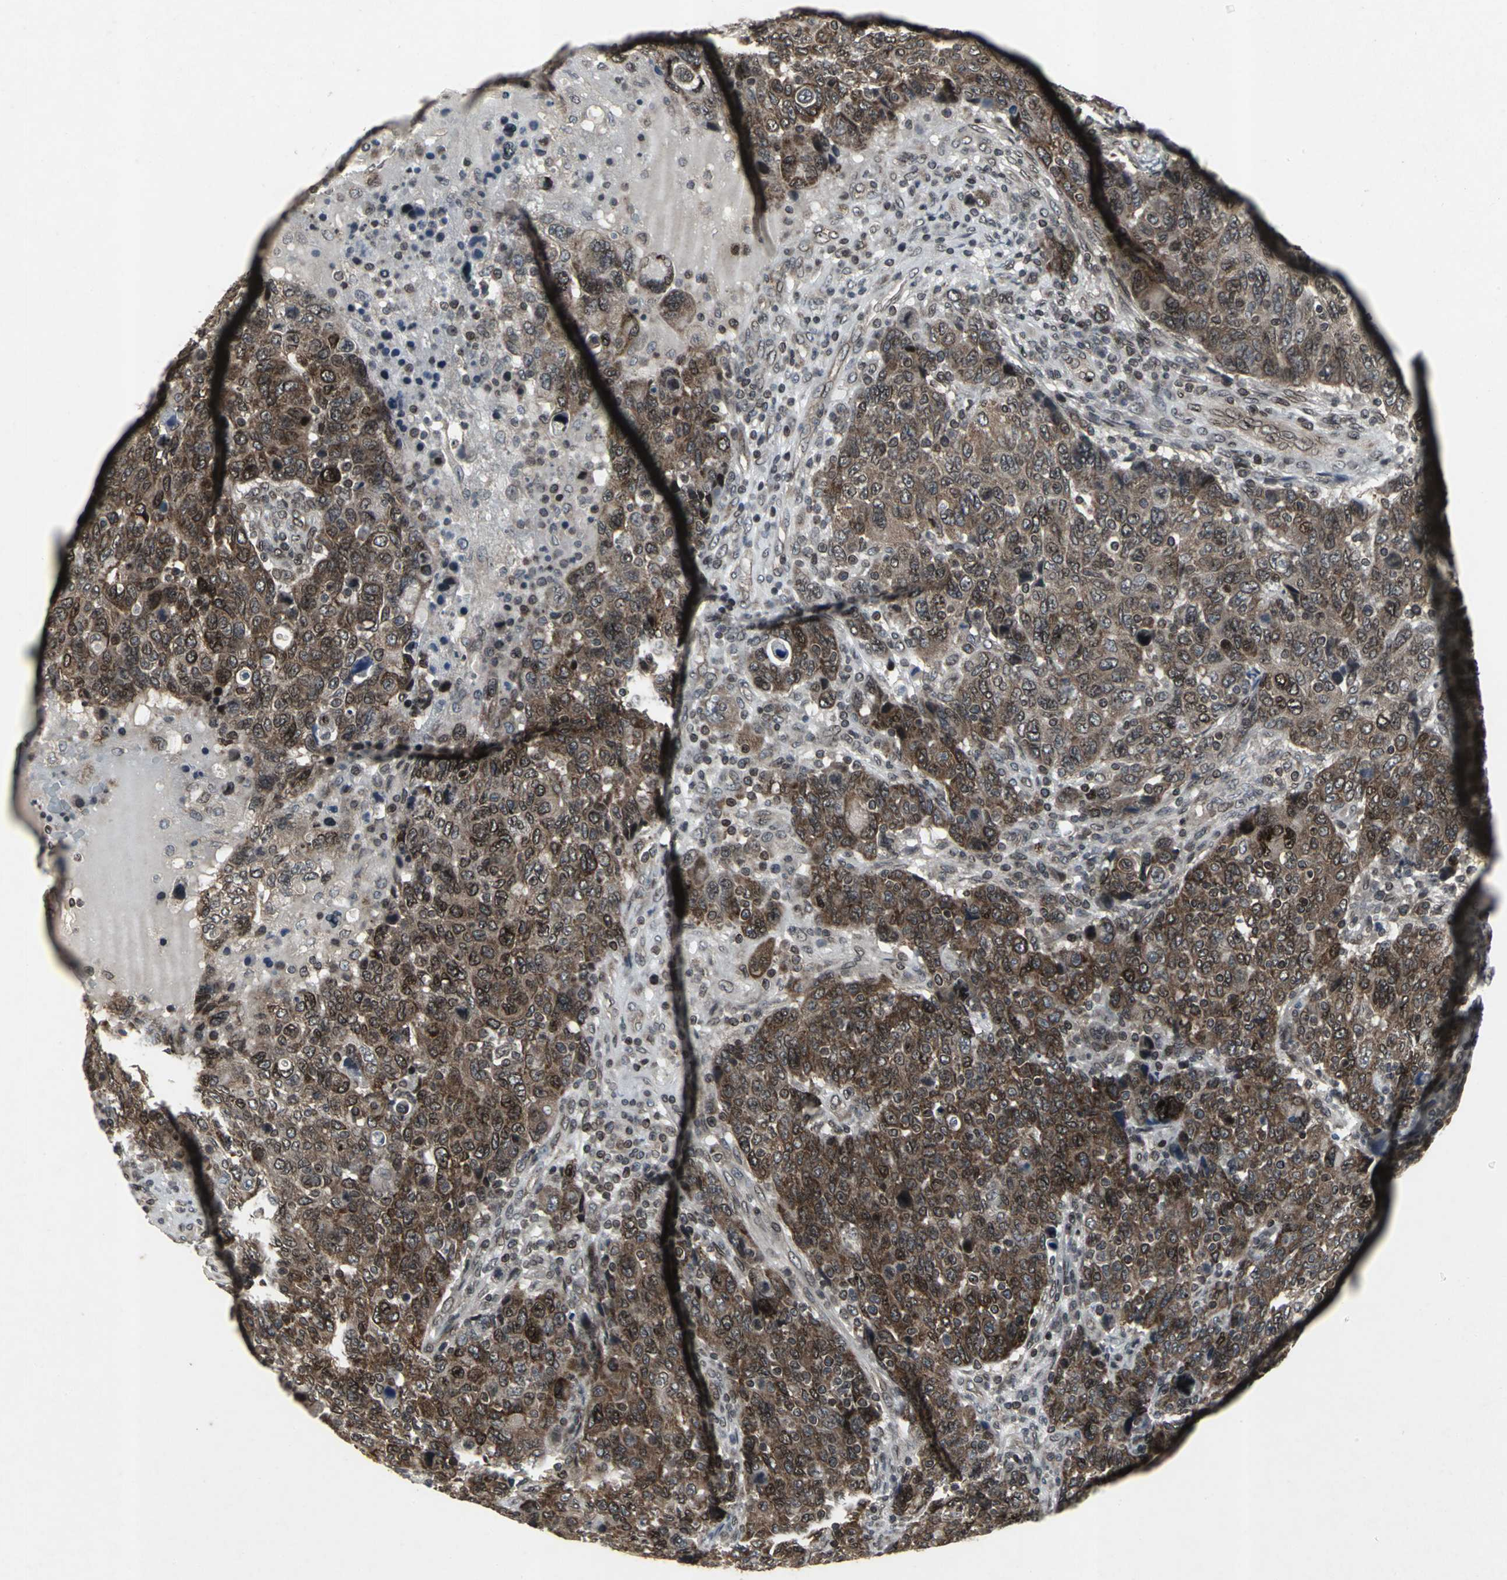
{"staining": {"intensity": "strong", "quantity": ">75%", "location": "cytoplasmic/membranous,nuclear"}, "tissue": "breast cancer", "cell_type": "Tumor cells", "image_type": "cancer", "snomed": [{"axis": "morphology", "description": "Duct carcinoma"}, {"axis": "topography", "description": "Breast"}], "caption": "Invasive ductal carcinoma (breast) stained with IHC shows strong cytoplasmic/membranous and nuclear positivity in approximately >75% of tumor cells. (brown staining indicates protein expression, while blue staining denotes nuclei).", "gene": "SH2B3", "patient": {"sex": "female", "age": 37}}